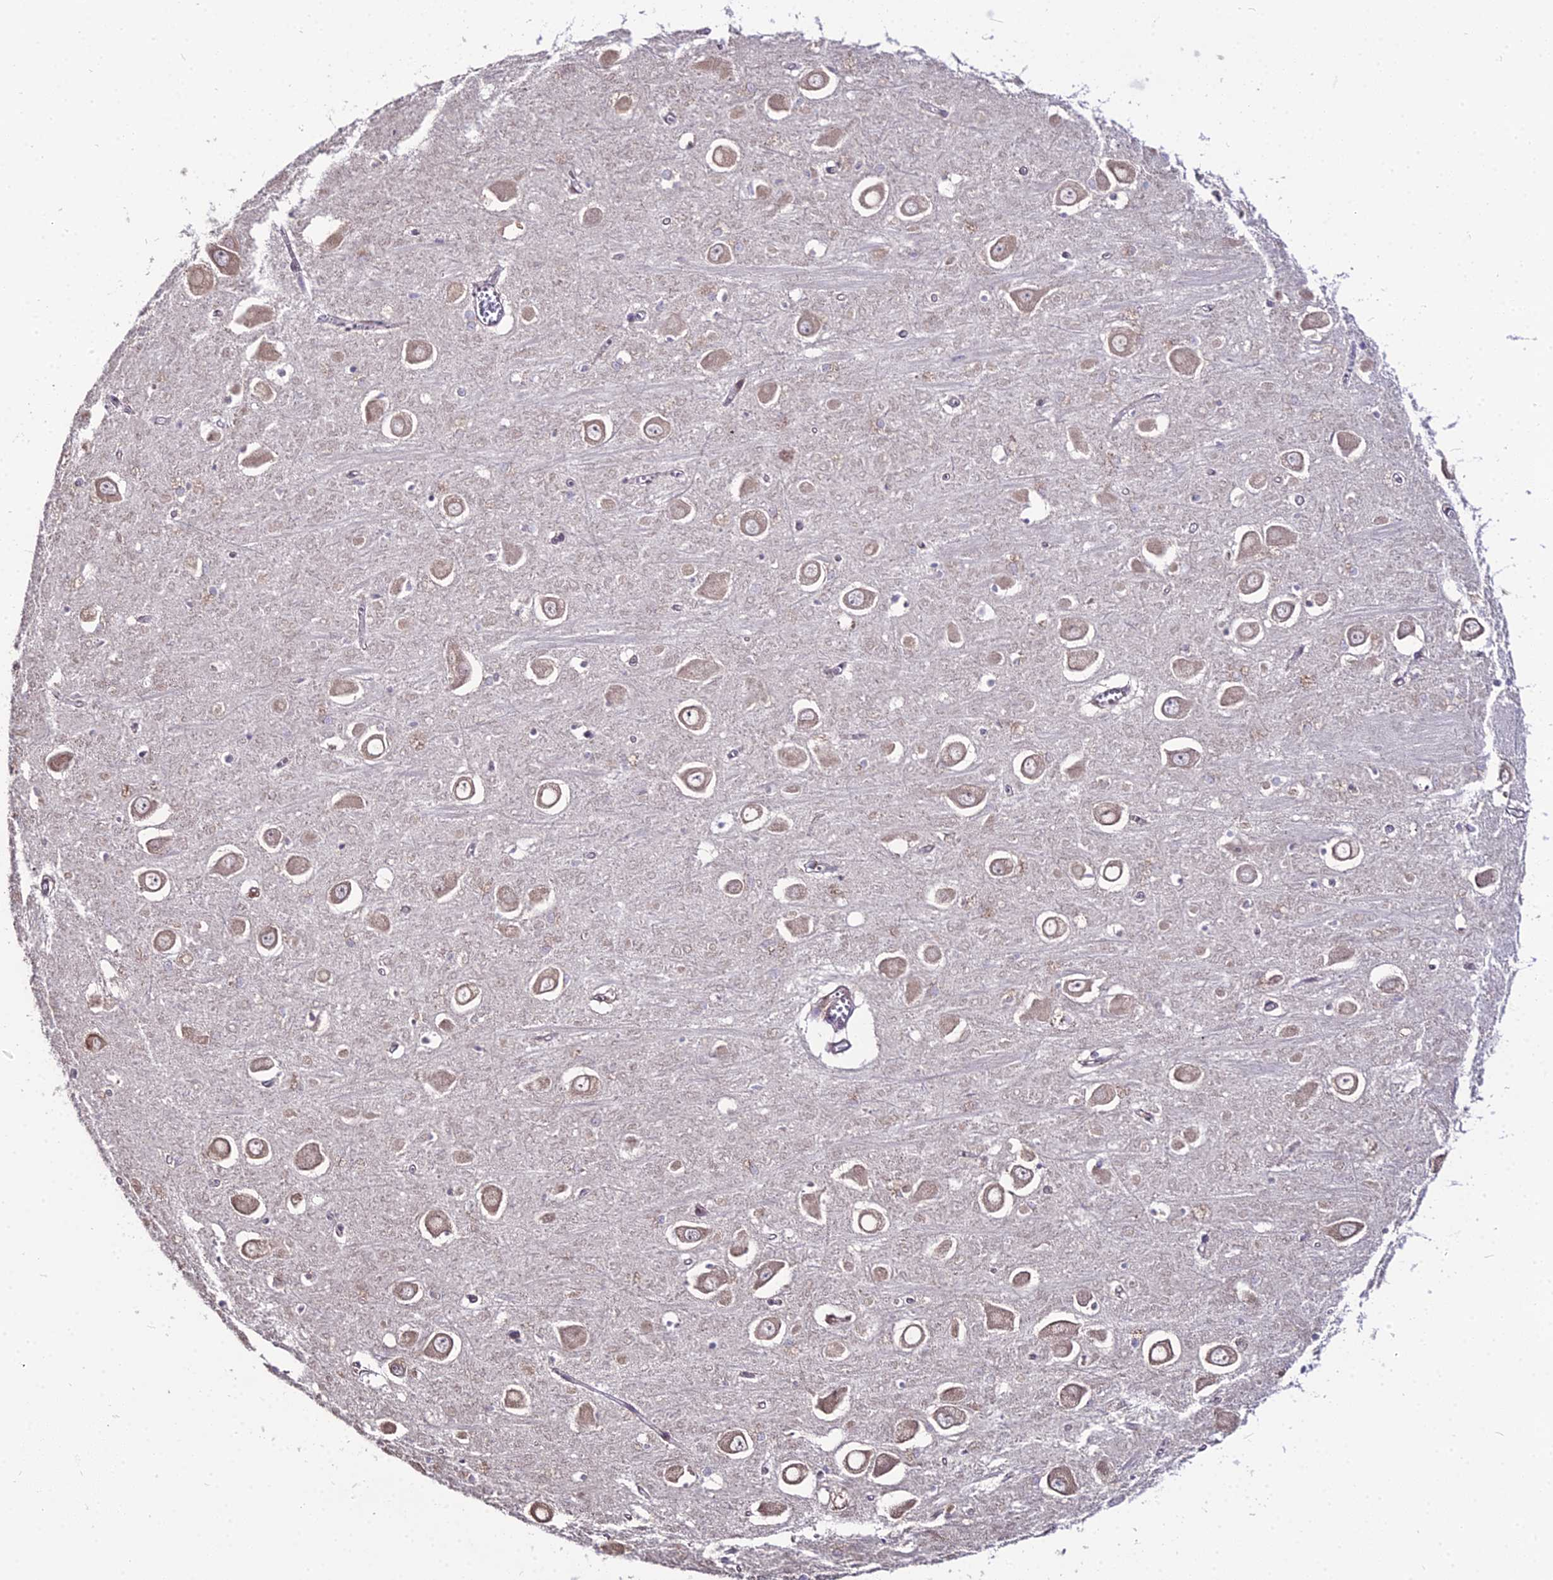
{"staining": {"intensity": "weak", "quantity": "<25%", "location": "nuclear"}, "tissue": "hippocampus", "cell_type": "Glial cells", "image_type": "normal", "snomed": [{"axis": "morphology", "description": "Normal tissue, NOS"}, {"axis": "topography", "description": "Hippocampus"}], "caption": "The immunohistochemistry micrograph has no significant staining in glial cells of hippocampus.", "gene": "TROAP", "patient": {"sex": "male", "age": 70}}